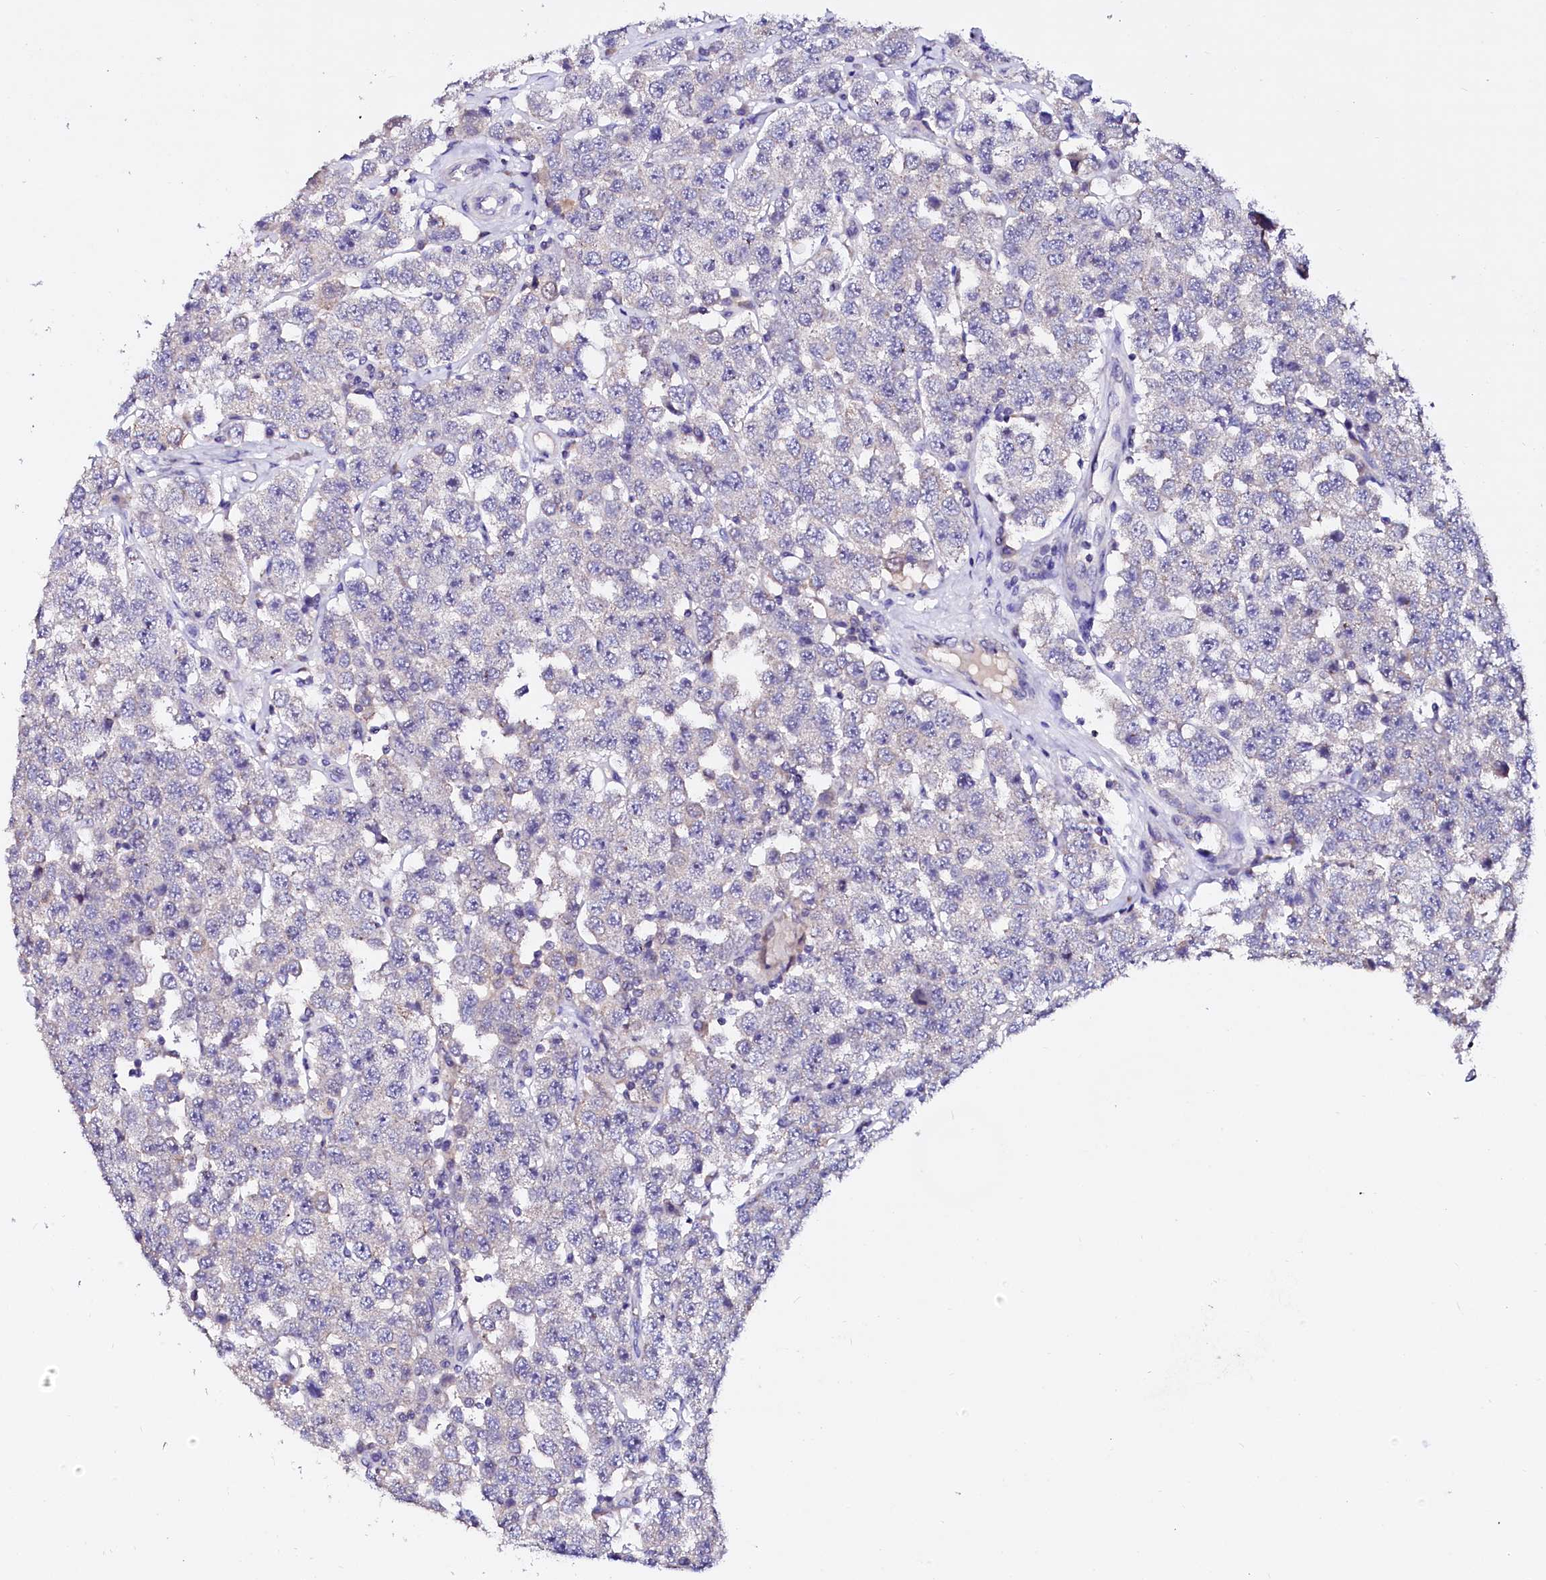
{"staining": {"intensity": "negative", "quantity": "none", "location": "none"}, "tissue": "testis cancer", "cell_type": "Tumor cells", "image_type": "cancer", "snomed": [{"axis": "morphology", "description": "Seminoma, NOS"}, {"axis": "topography", "description": "Testis"}], "caption": "This micrograph is of testis cancer (seminoma) stained with immunohistochemistry (IHC) to label a protein in brown with the nuclei are counter-stained blue. There is no expression in tumor cells.", "gene": "NALF1", "patient": {"sex": "male", "age": 28}}